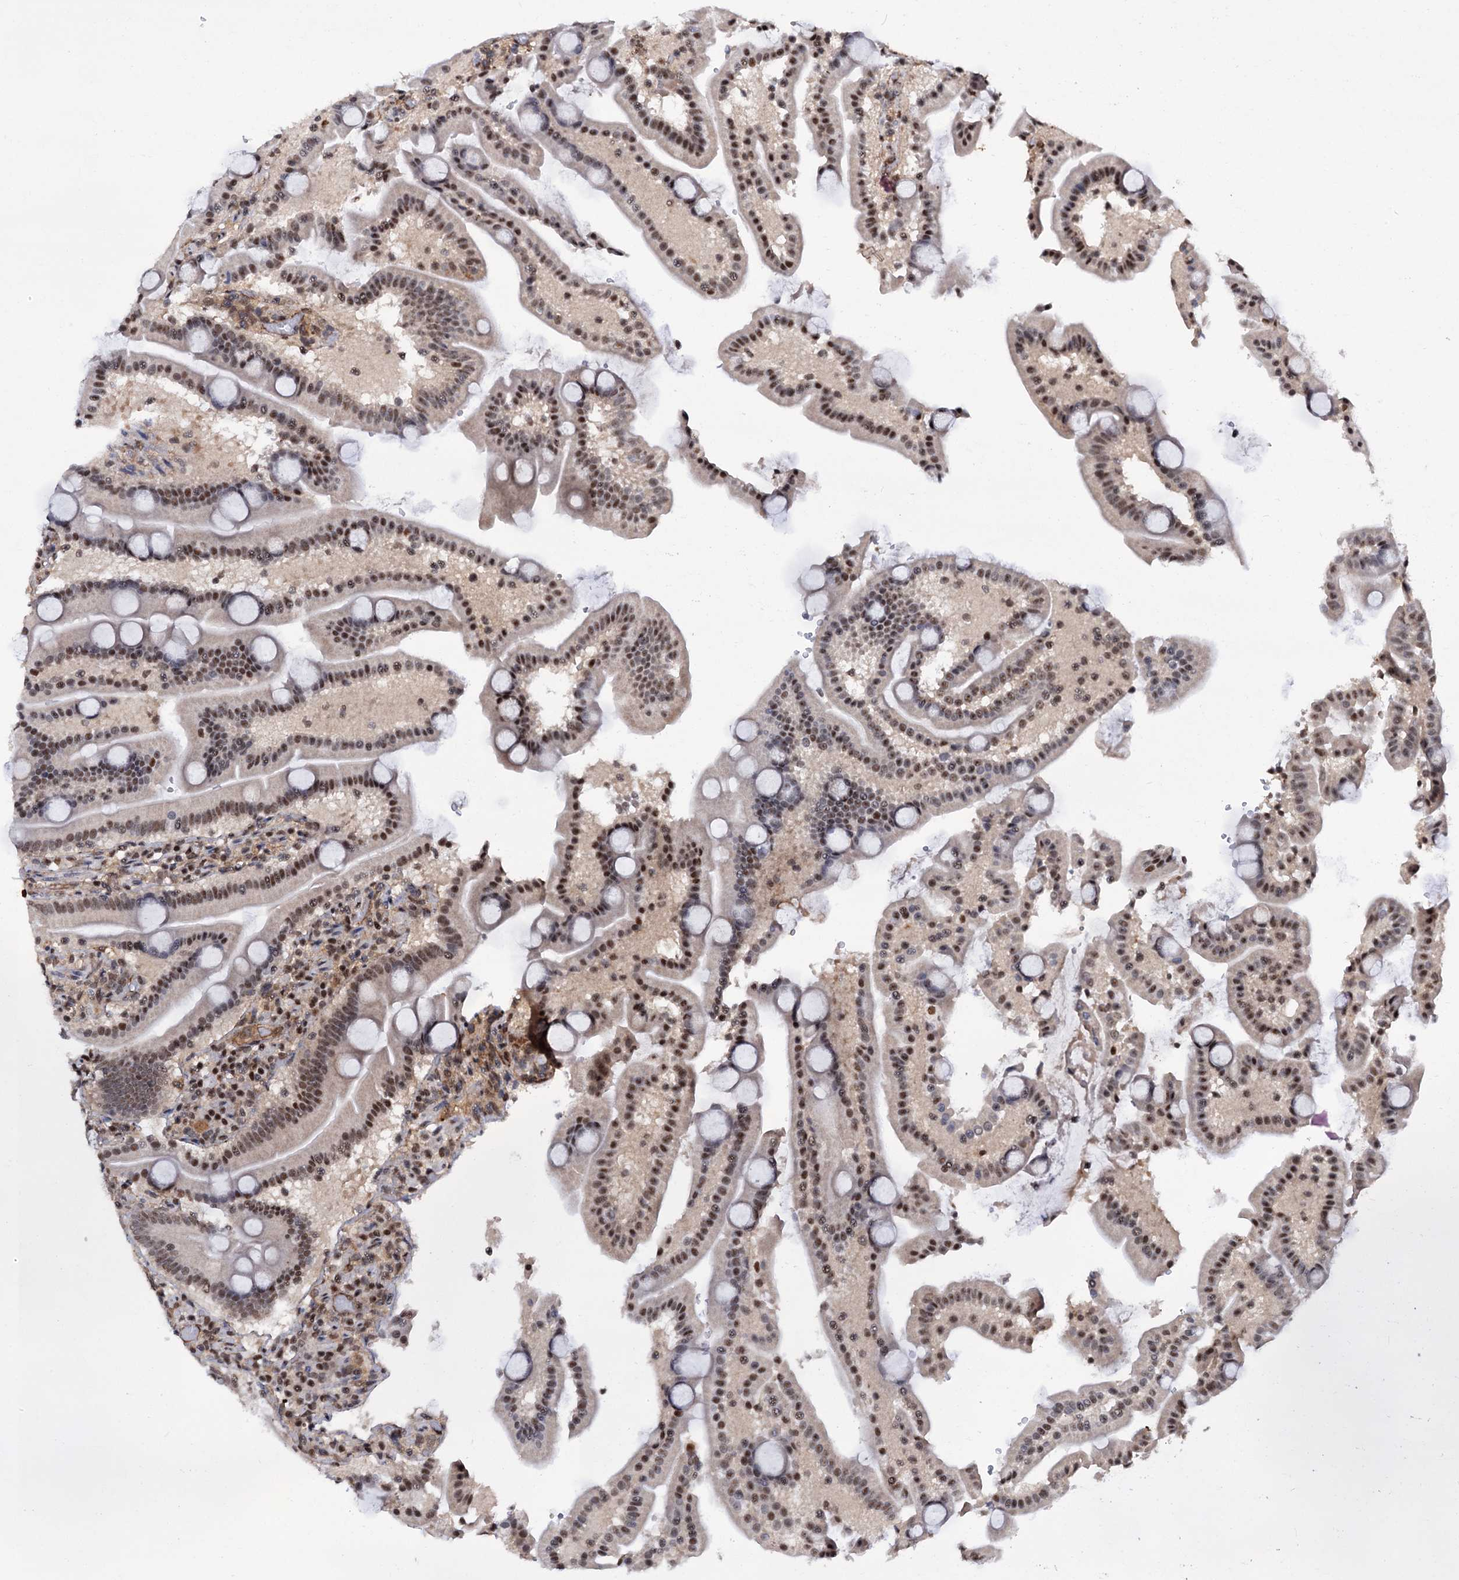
{"staining": {"intensity": "moderate", "quantity": "25%-75%", "location": "nuclear"}, "tissue": "duodenum", "cell_type": "Glandular cells", "image_type": "normal", "snomed": [{"axis": "morphology", "description": "Normal tissue, NOS"}, {"axis": "topography", "description": "Duodenum"}], "caption": "This histopathology image exhibits normal duodenum stained with IHC to label a protein in brown. The nuclear of glandular cells show moderate positivity for the protein. Nuclei are counter-stained blue.", "gene": "TBC1D12", "patient": {"sex": "male", "age": 55}}